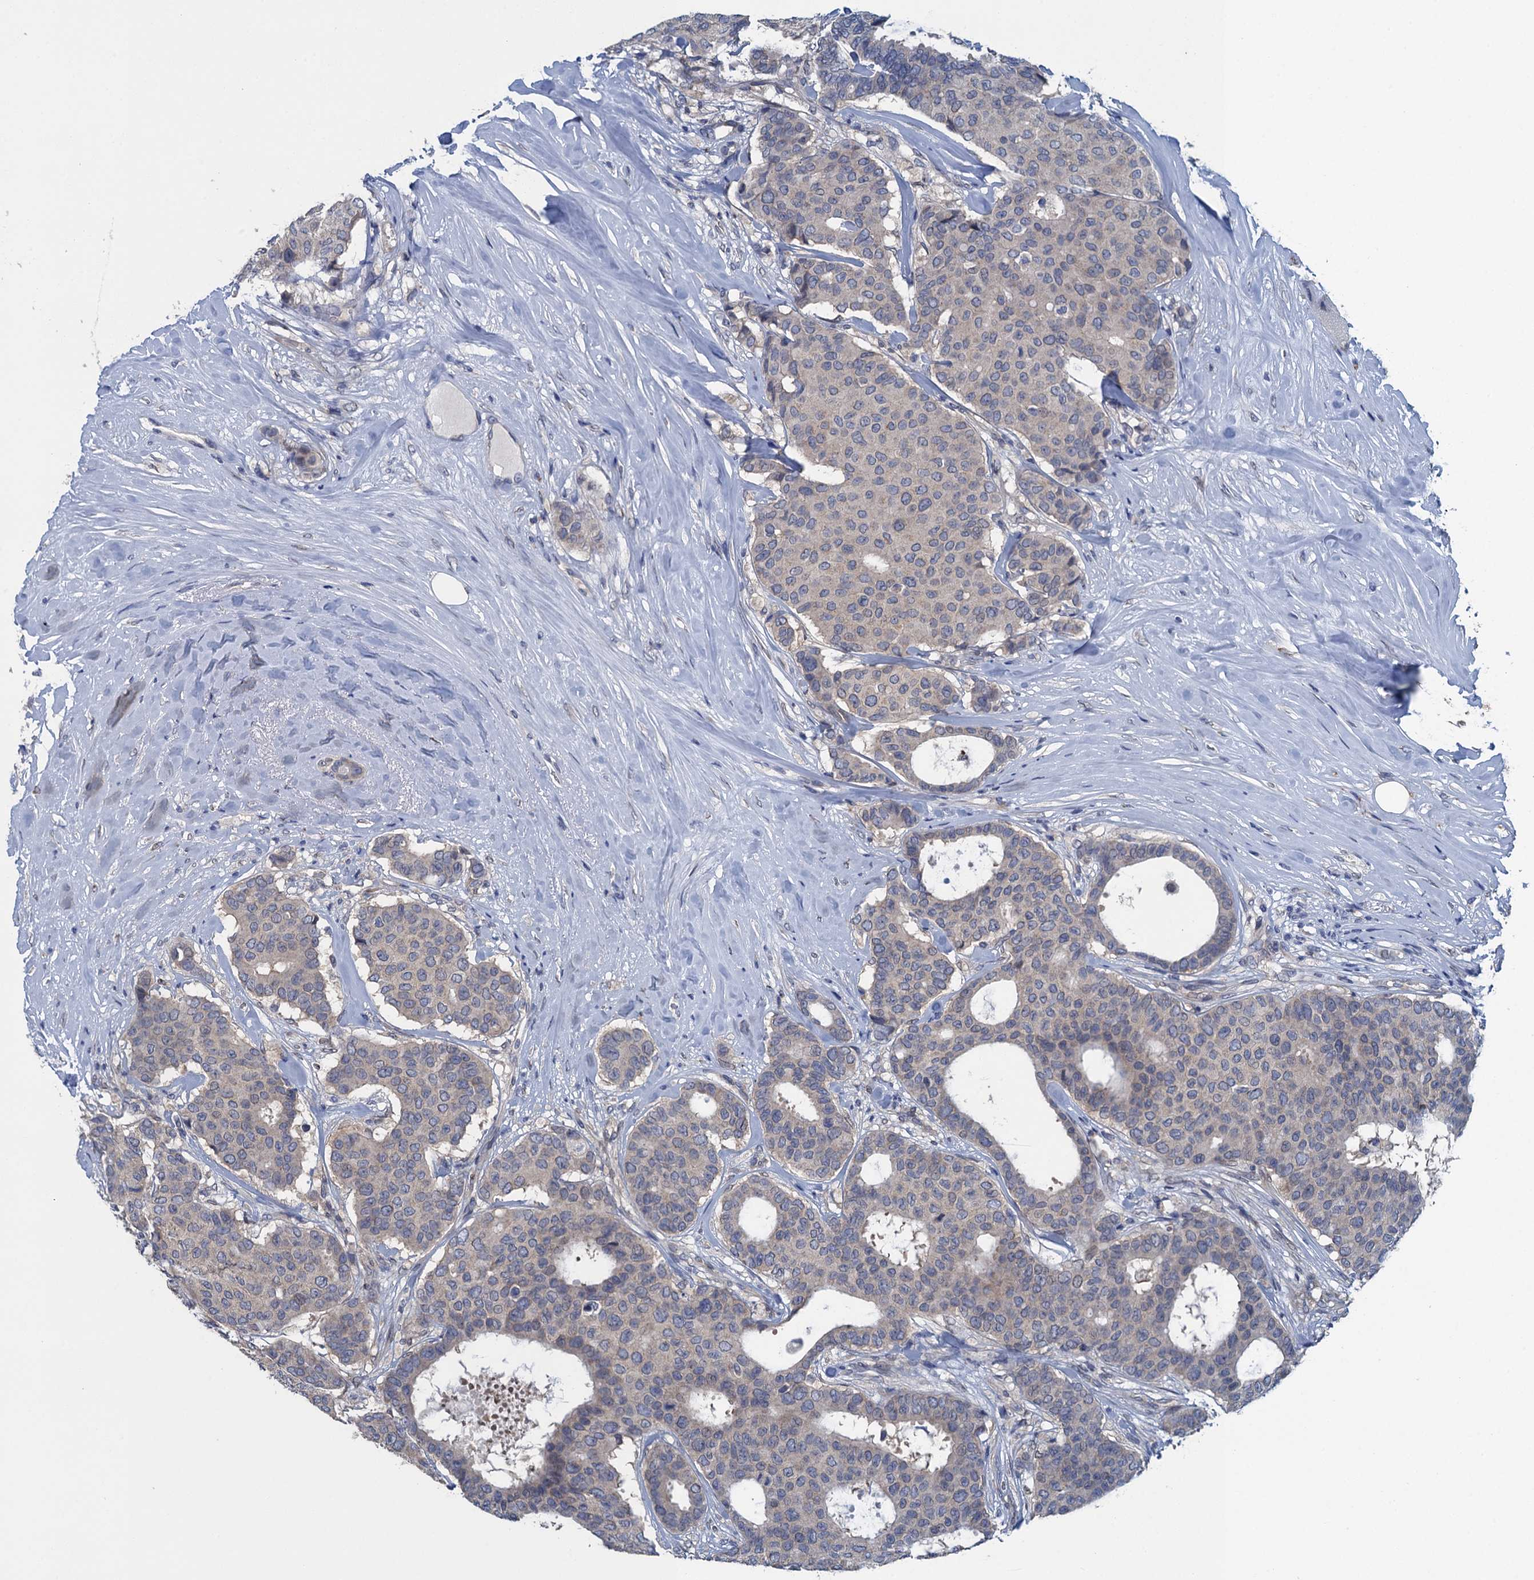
{"staining": {"intensity": "negative", "quantity": "none", "location": "none"}, "tissue": "breast cancer", "cell_type": "Tumor cells", "image_type": "cancer", "snomed": [{"axis": "morphology", "description": "Duct carcinoma"}, {"axis": "topography", "description": "Breast"}], "caption": "DAB (3,3'-diaminobenzidine) immunohistochemical staining of breast cancer (intraductal carcinoma) displays no significant positivity in tumor cells.", "gene": "CTU2", "patient": {"sex": "female", "age": 75}}